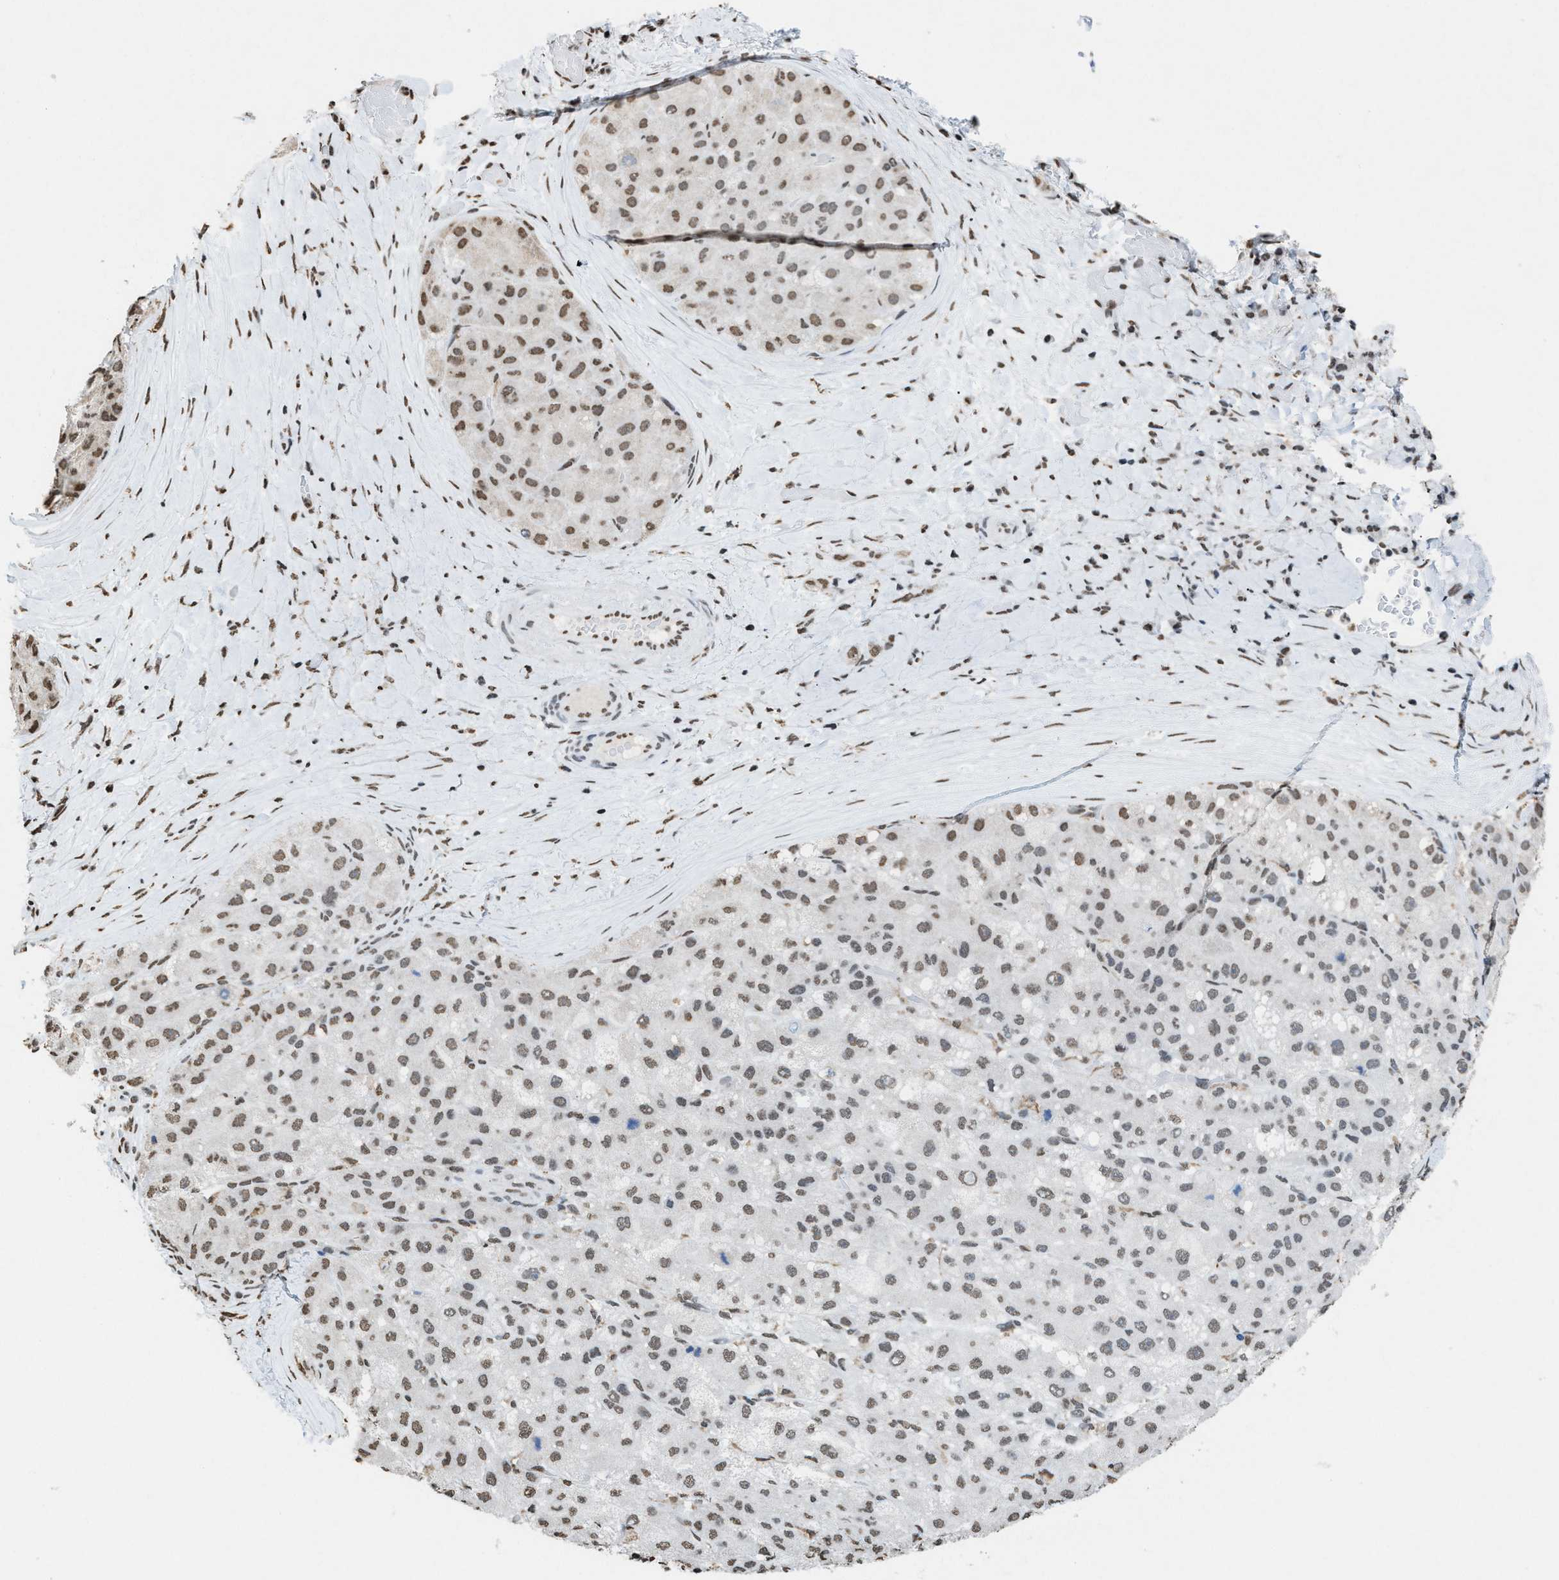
{"staining": {"intensity": "weak", "quantity": "25%-75%", "location": "nuclear"}, "tissue": "liver cancer", "cell_type": "Tumor cells", "image_type": "cancer", "snomed": [{"axis": "morphology", "description": "Carcinoma, Hepatocellular, NOS"}, {"axis": "topography", "description": "Liver"}], "caption": "This is a photomicrograph of IHC staining of liver hepatocellular carcinoma, which shows weak staining in the nuclear of tumor cells.", "gene": "NUP88", "patient": {"sex": "male", "age": 80}}